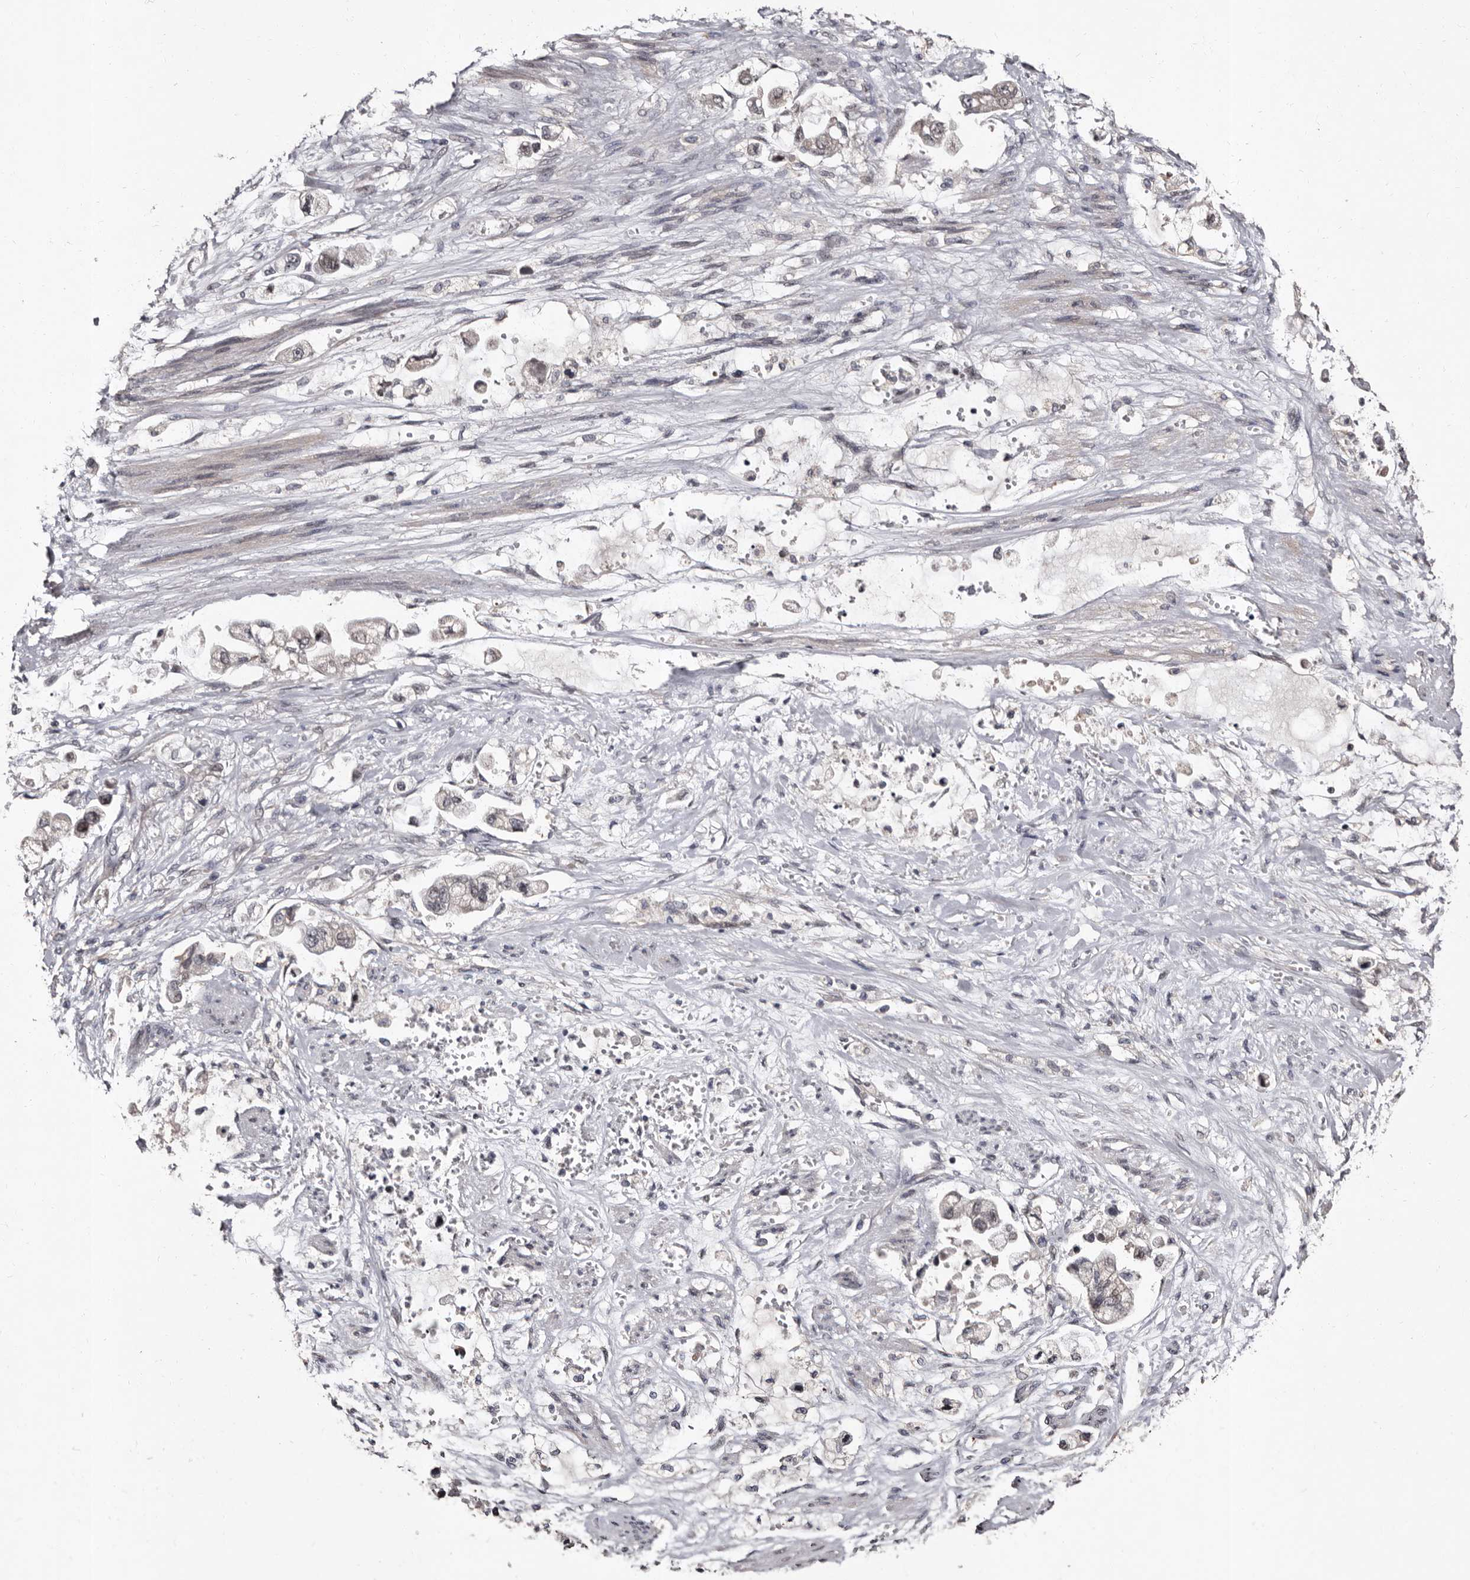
{"staining": {"intensity": "negative", "quantity": "none", "location": "none"}, "tissue": "stomach cancer", "cell_type": "Tumor cells", "image_type": "cancer", "snomed": [{"axis": "morphology", "description": "Adenocarcinoma, NOS"}, {"axis": "topography", "description": "Stomach"}], "caption": "An immunohistochemistry (IHC) micrograph of adenocarcinoma (stomach) is shown. There is no staining in tumor cells of adenocarcinoma (stomach).", "gene": "FAM91A1", "patient": {"sex": "male", "age": 62}}